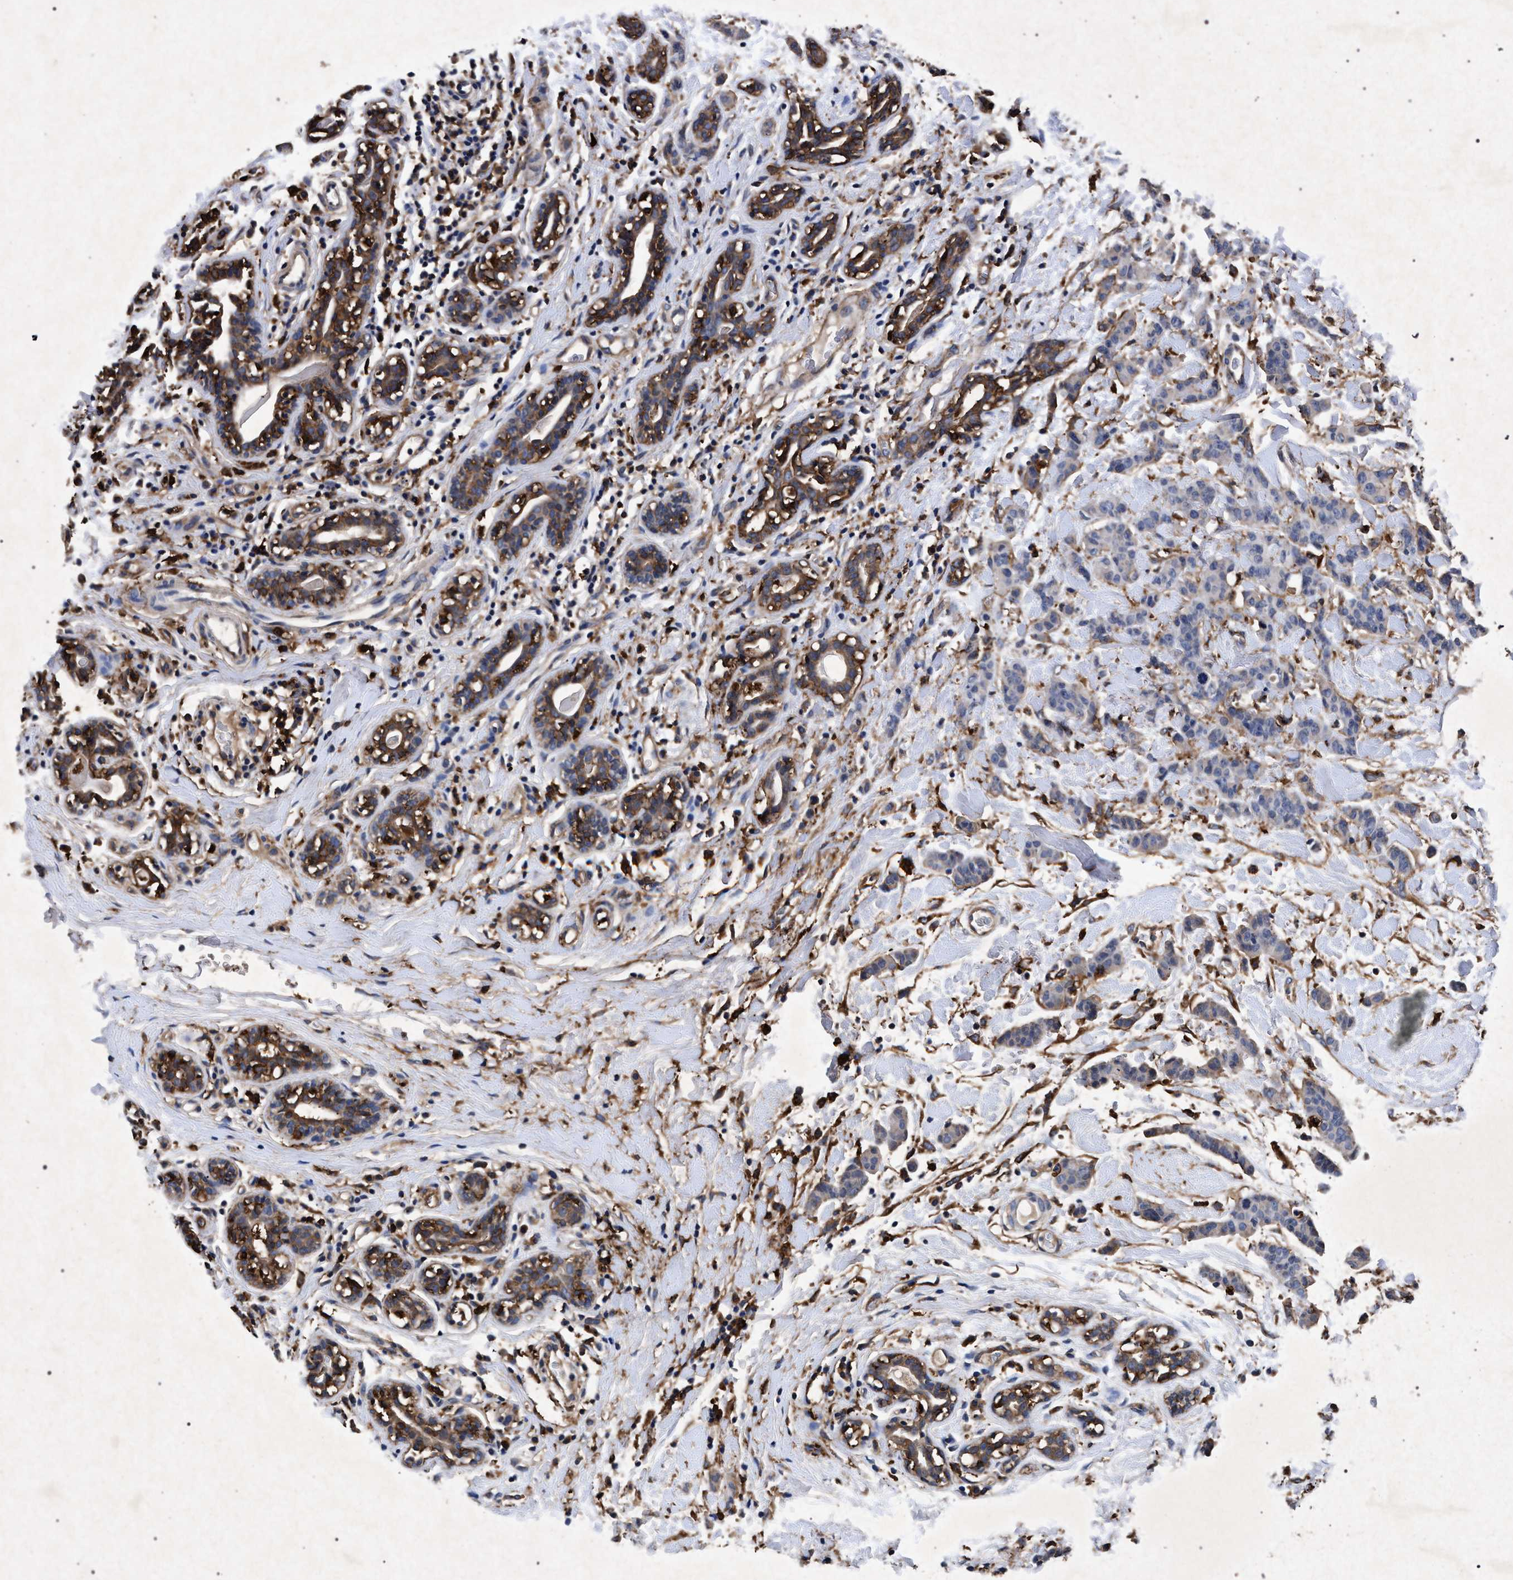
{"staining": {"intensity": "weak", "quantity": "<25%", "location": "cytoplasmic/membranous"}, "tissue": "breast cancer", "cell_type": "Tumor cells", "image_type": "cancer", "snomed": [{"axis": "morphology", "description": "Normal tissue, NOS"}, {"axis": "morphology", "description": "Duct carcinoma"}, {"axis": "topography", "description": "Breast"}], "caption": "DAB (3,3'-diaminobenzidine) immunohistochemical staining of human breast cancer (invasive ductal carcinoma) demonstrates no significant positivity in tumor cells.", "gene": "MARCKS", "patient": {"sex": "female", "age": 40}}